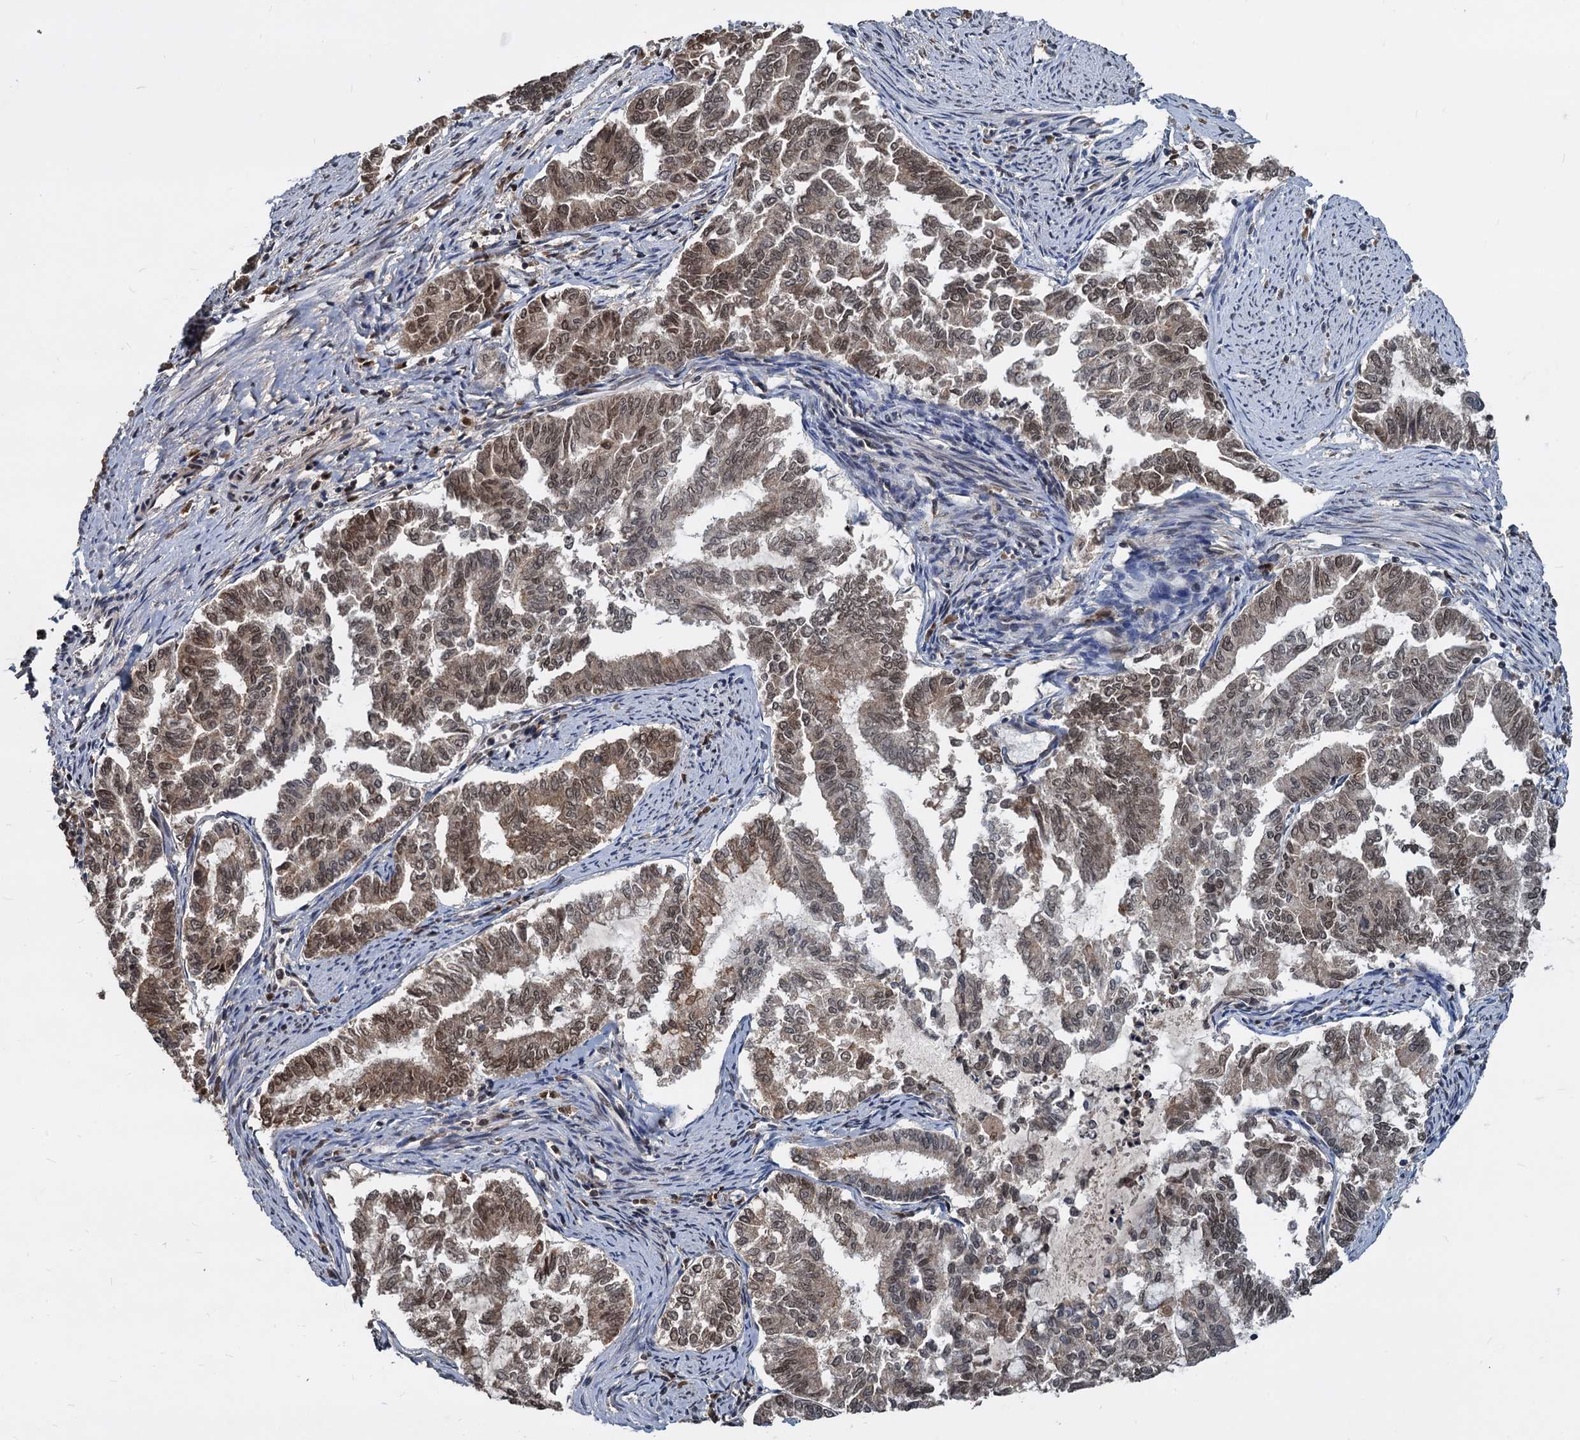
{"staining": {"intensity": "weak", "quantity": "25%-75%", "location": "cytoplasmic/membranous,nuclear"}, "tissue": "endometrial cancer", "cell_type": "Tumor cells", "image_type": "cancer", "snomed": [{"axis": "morphology", "description": "Adenocarcinoma, NOS"}, {"axis": "topography", "description": "Endometrium"}], "caption": "The photomicrograph demonstrates immunohistochemical staining of endometrial cancer (adenocarcinoma). There is weak cytoplasmic/membranous and nuclear expression is appreciated in about 25%-75% of tumor cells.", "gene": "FAM216B", "patient": {"sex": "female", "age": 79}}